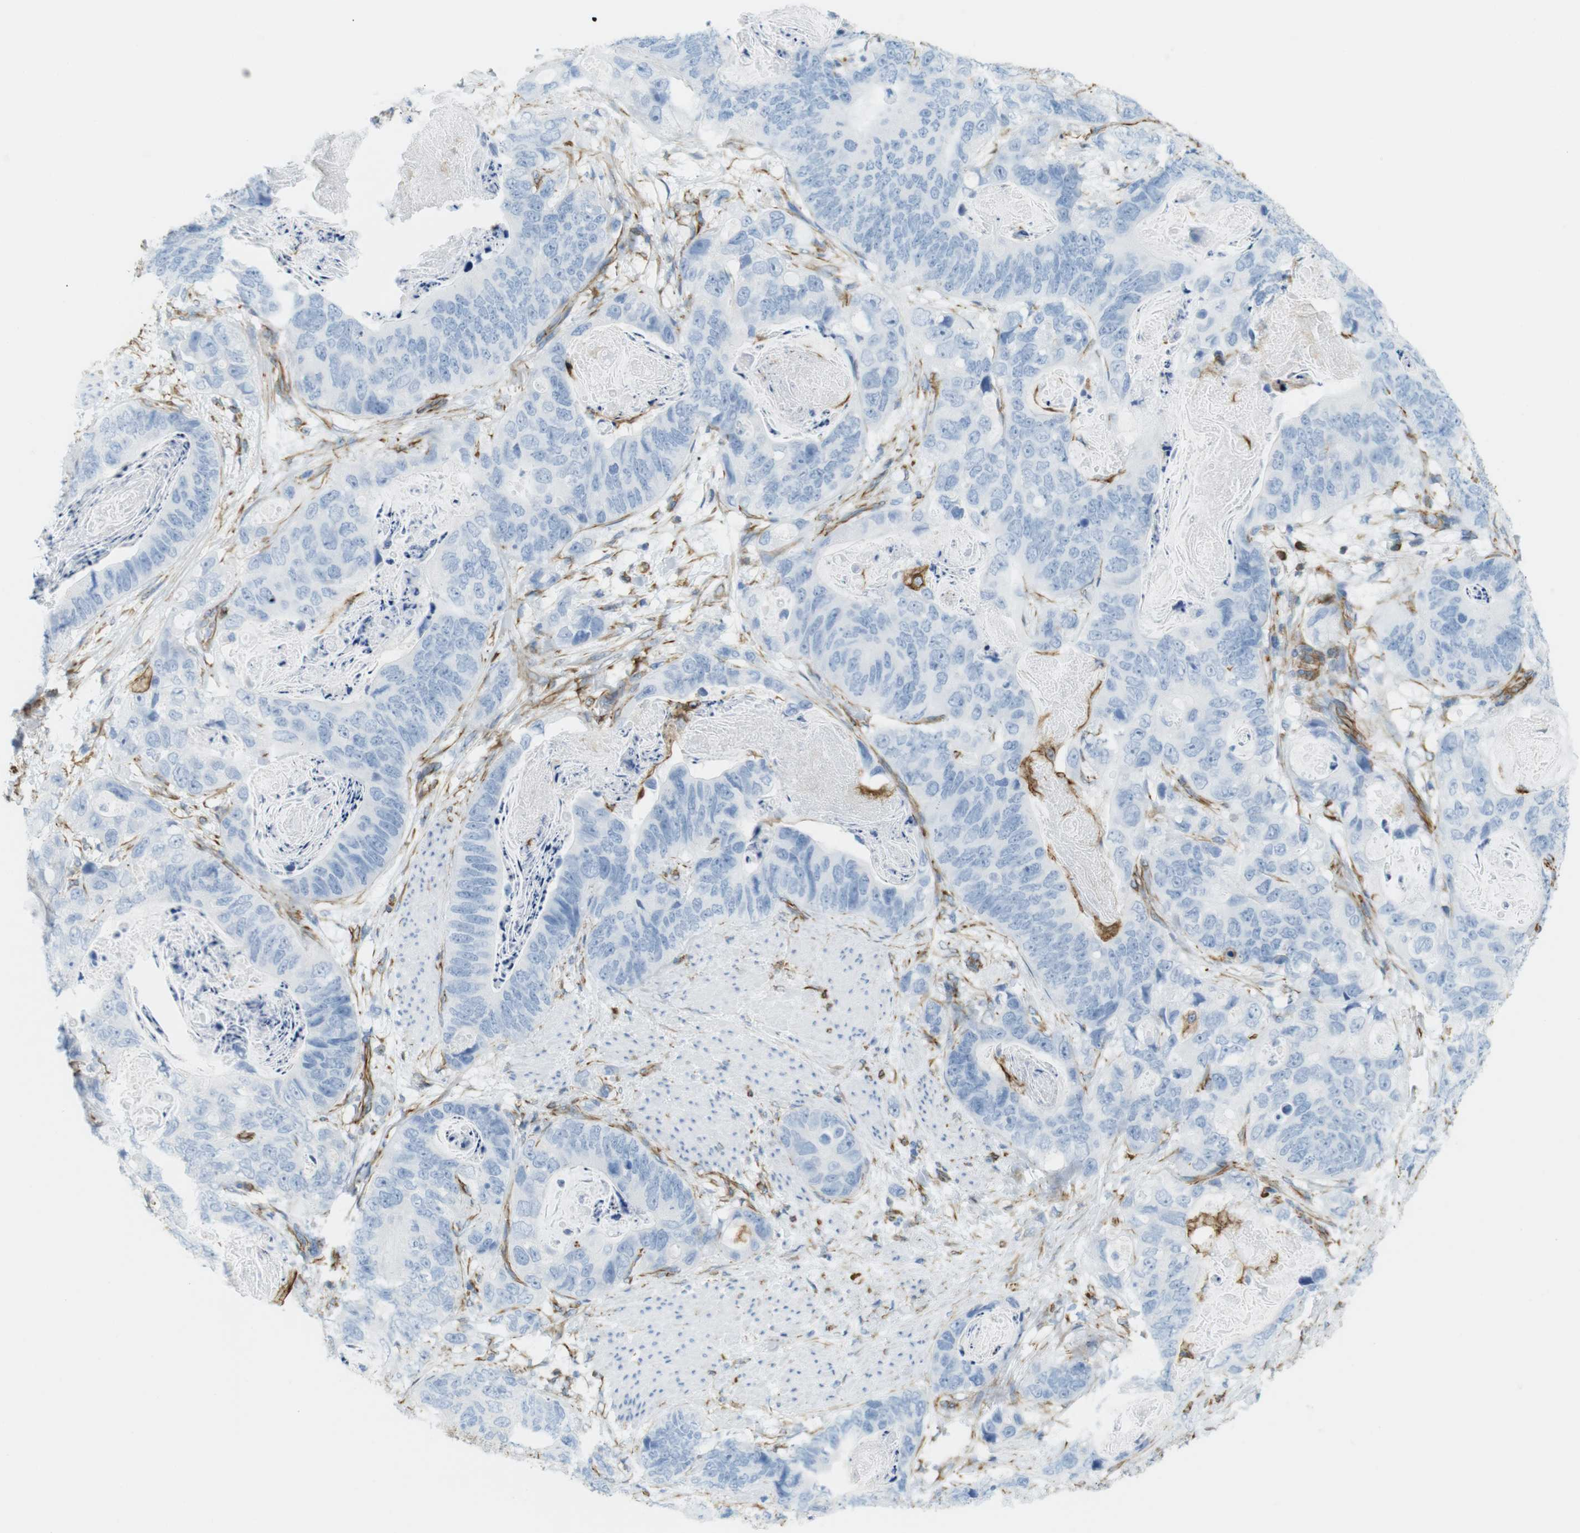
{"staining": {"intensity": "negative", "quantity": "none", "location": "none"}, "tissue": "stomach cancer", "cell_type": "Tumor cells", "image_type": "cancer", "snomed": [{"axis": "morphology", "description": "Adenocarcinoma, NOS"}, {"axis": "topography", "description": "Stomach"}], "caption": "IHC of human stomach adenocarcinoma reveals no staining in tumor cells.", "gene": "MS4A10", "patient": {"sex": "female", "age": 89}}